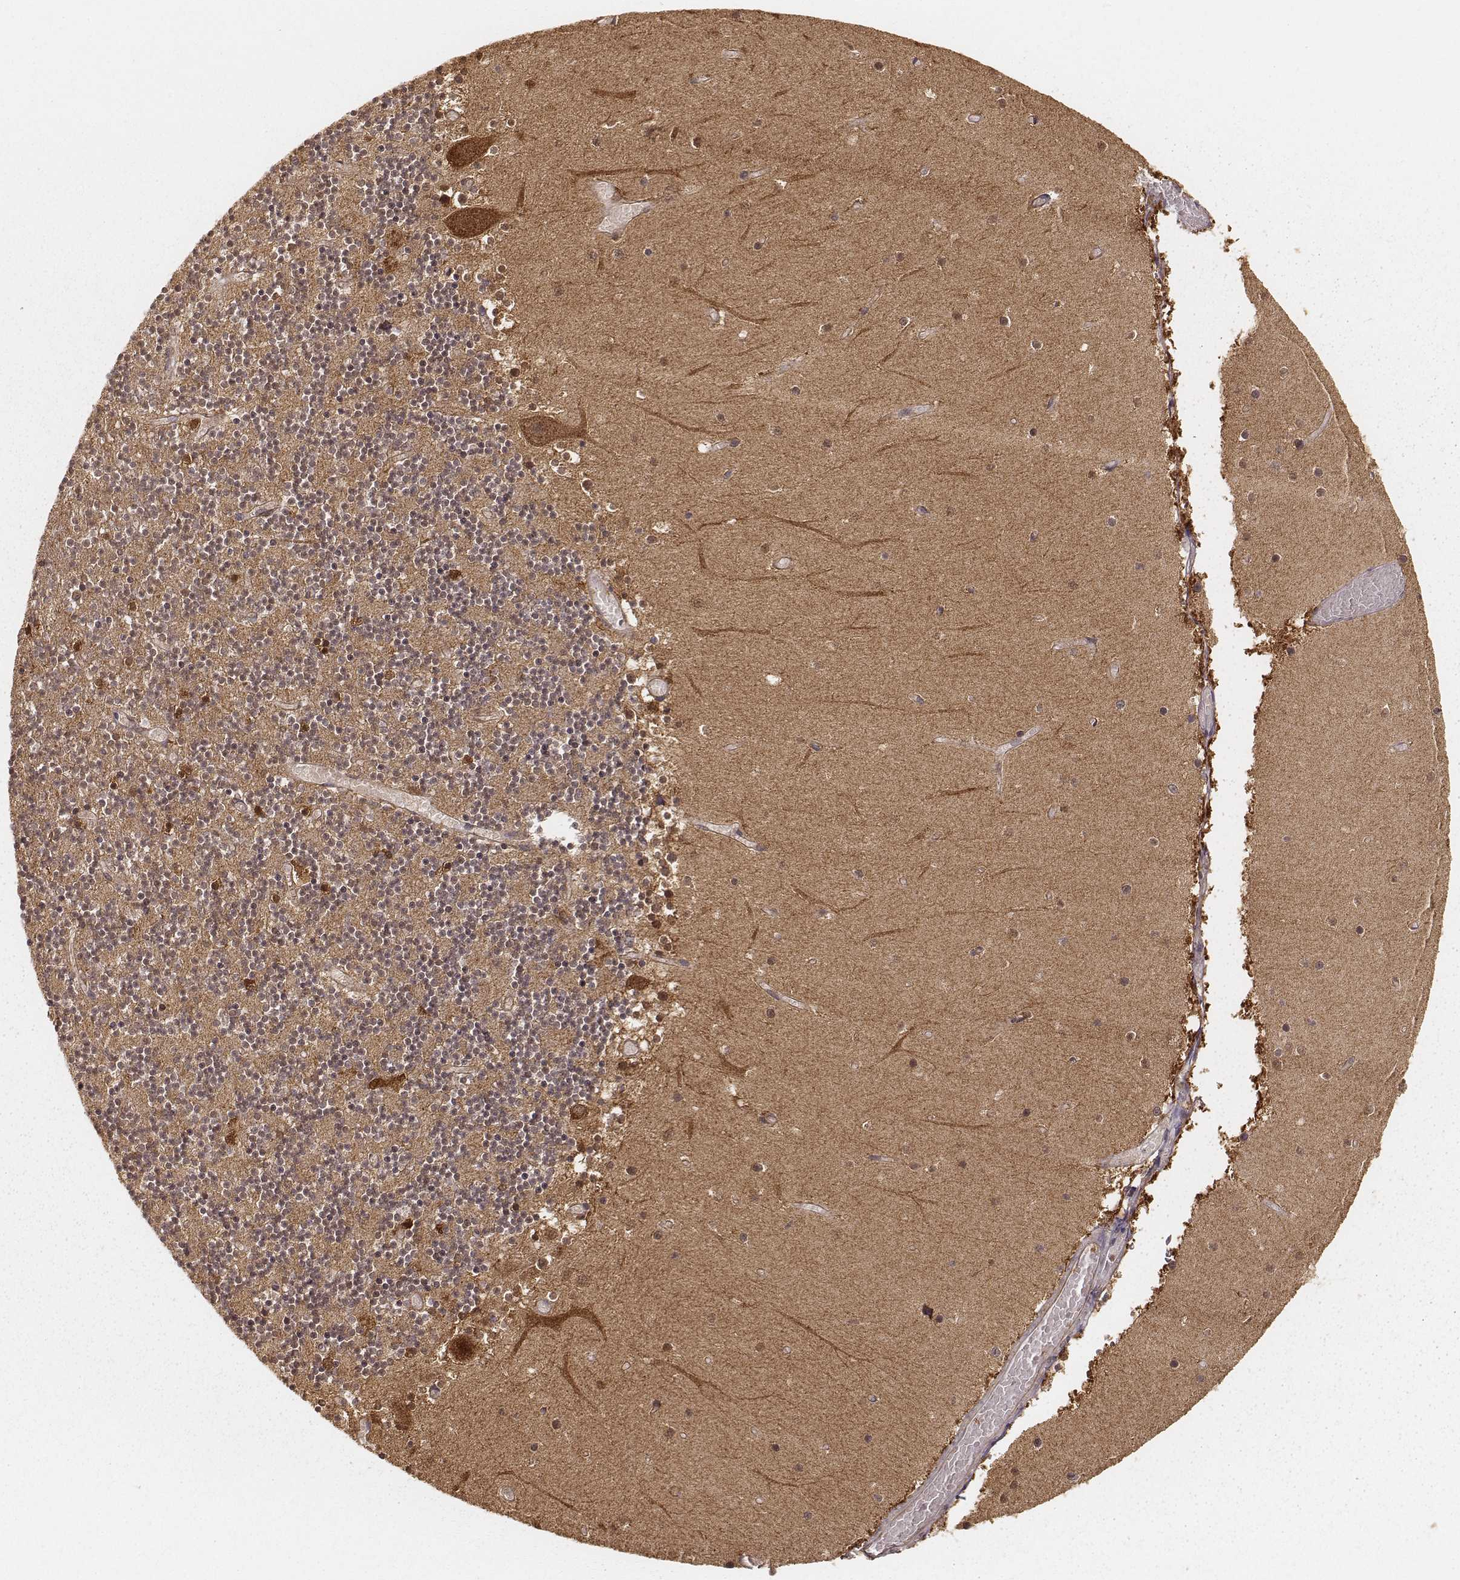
{"staining": {"intensity": "moderate", "quantity": "<25%", "location": "cytoplasmic/membranous,nuclear"}, "tissue": "cerebellum", "cell_type": "Cells in granular layer", "image_type": "normal", "snomed": [{"axis": "morphology", "description": "Normal tissue, NOS"}, {"axis": "topography", "description": "Cerebellum"}], "caption": "Cells in granular layer exhibit moderate cytoplasmic/membranous,nuclear staining in about <25% of cells in benign cerebellum. The staining was performed using DAB (3,3'-diaminobenzidine) to visualize the protein expression in brown, while the nuclei were stained in blue with hematoxylin (Magnification: 20x).", "gene": "CARS1", "patient": {"sex": "female", "age": 28}}